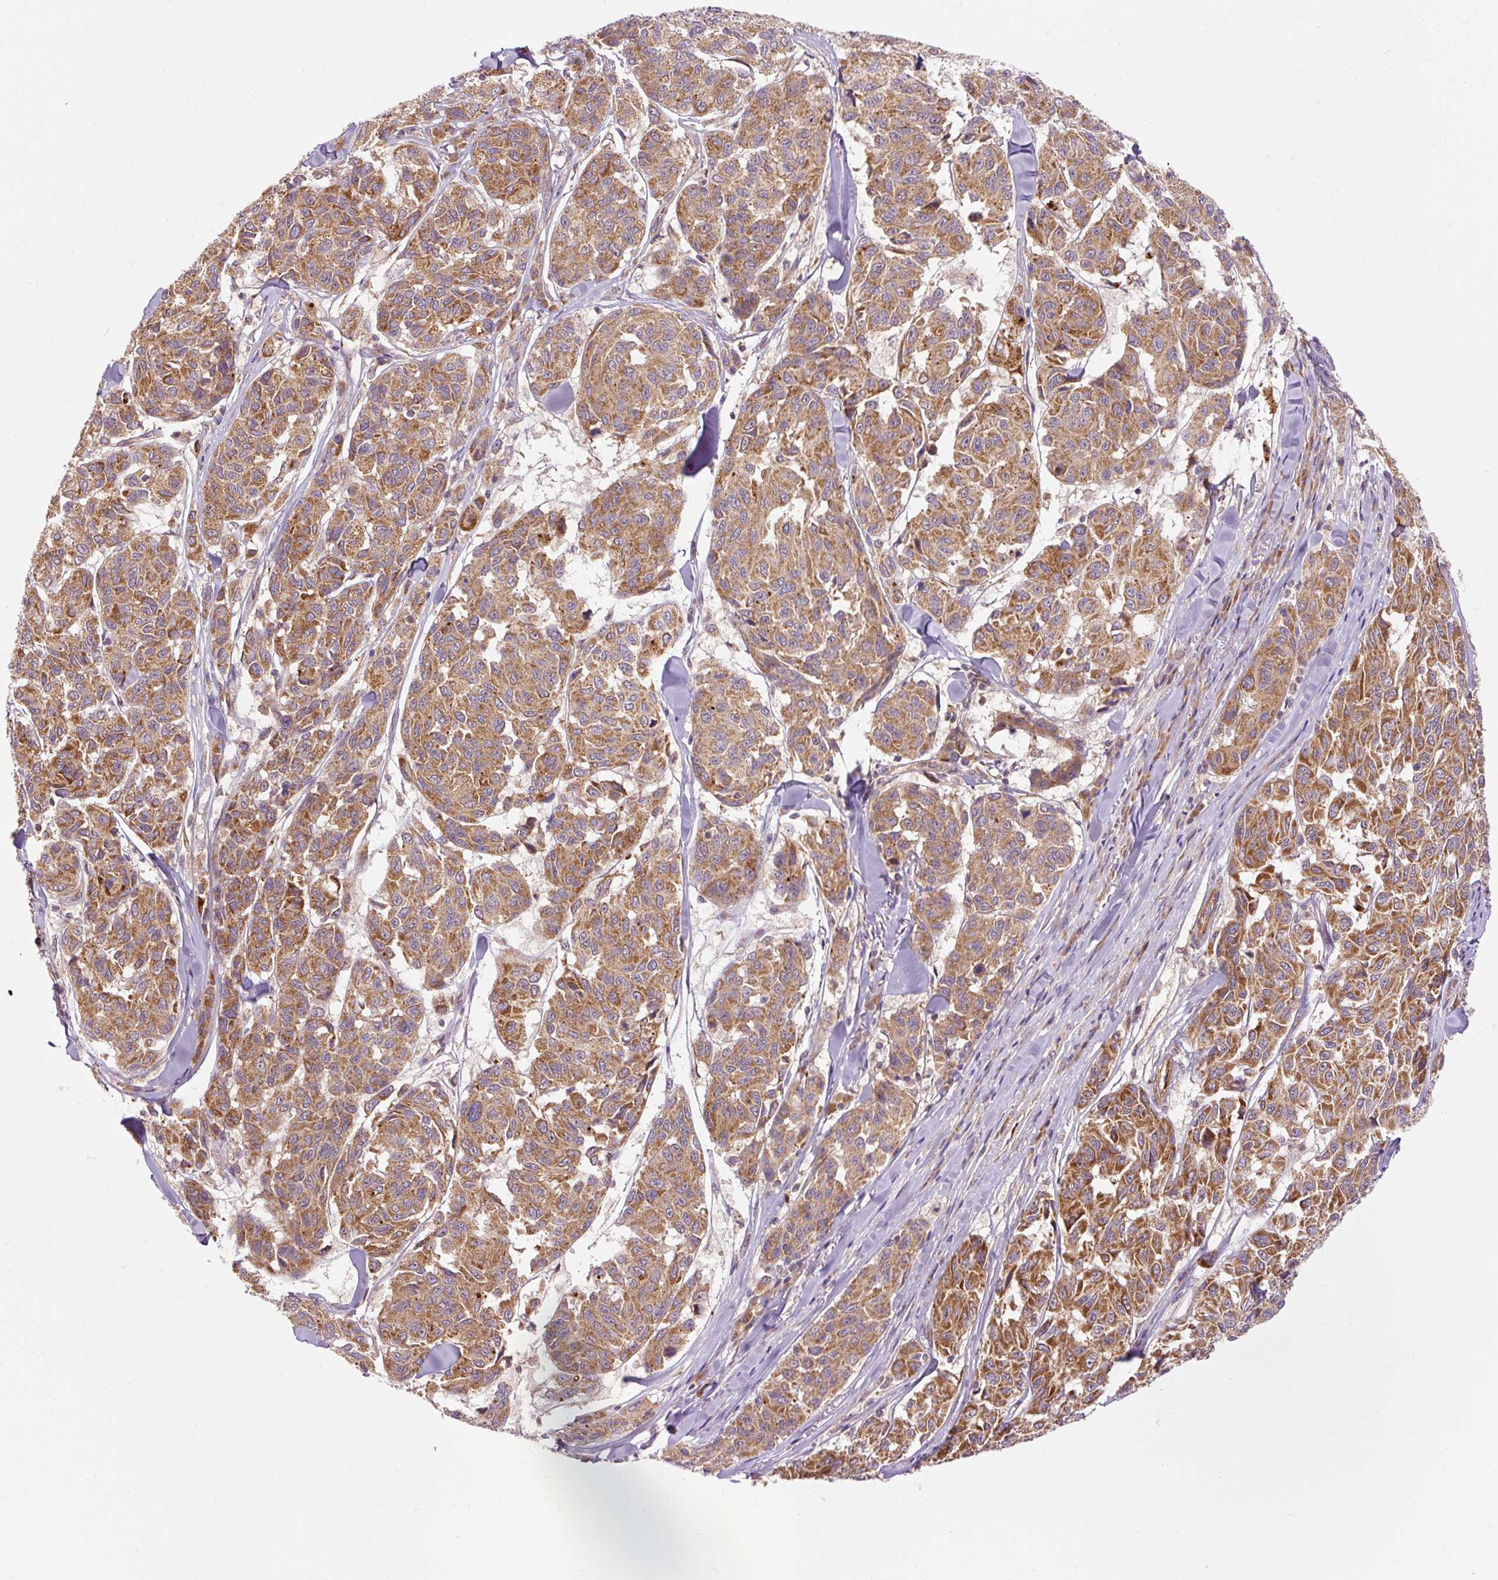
{"staining": {"intensity": "strong", "quantity": ">75%", "location": "cytoplasmic/membranous"}, "tissue": "melanoma", "cell_type": "Tumor cells", "image_type": "cancer", "snomed": [{"axis": "morphology", "description": "Malignant melanoma, NOS"}, {"axis": "topography", "description": "Skin"}], "caption": "The image reveals staining of malignant melanoma, revealing strong cytoplasmic/membranous protein staining (brown color) within tumor cells. The staining was performed using DAB to visualize the protein expression in brown, while the nuclei were stained in blue with hematoxylin (Magnification: 20x).", "gene": "RIPOR3", "patient": {"sex": "female", "age": 66}}